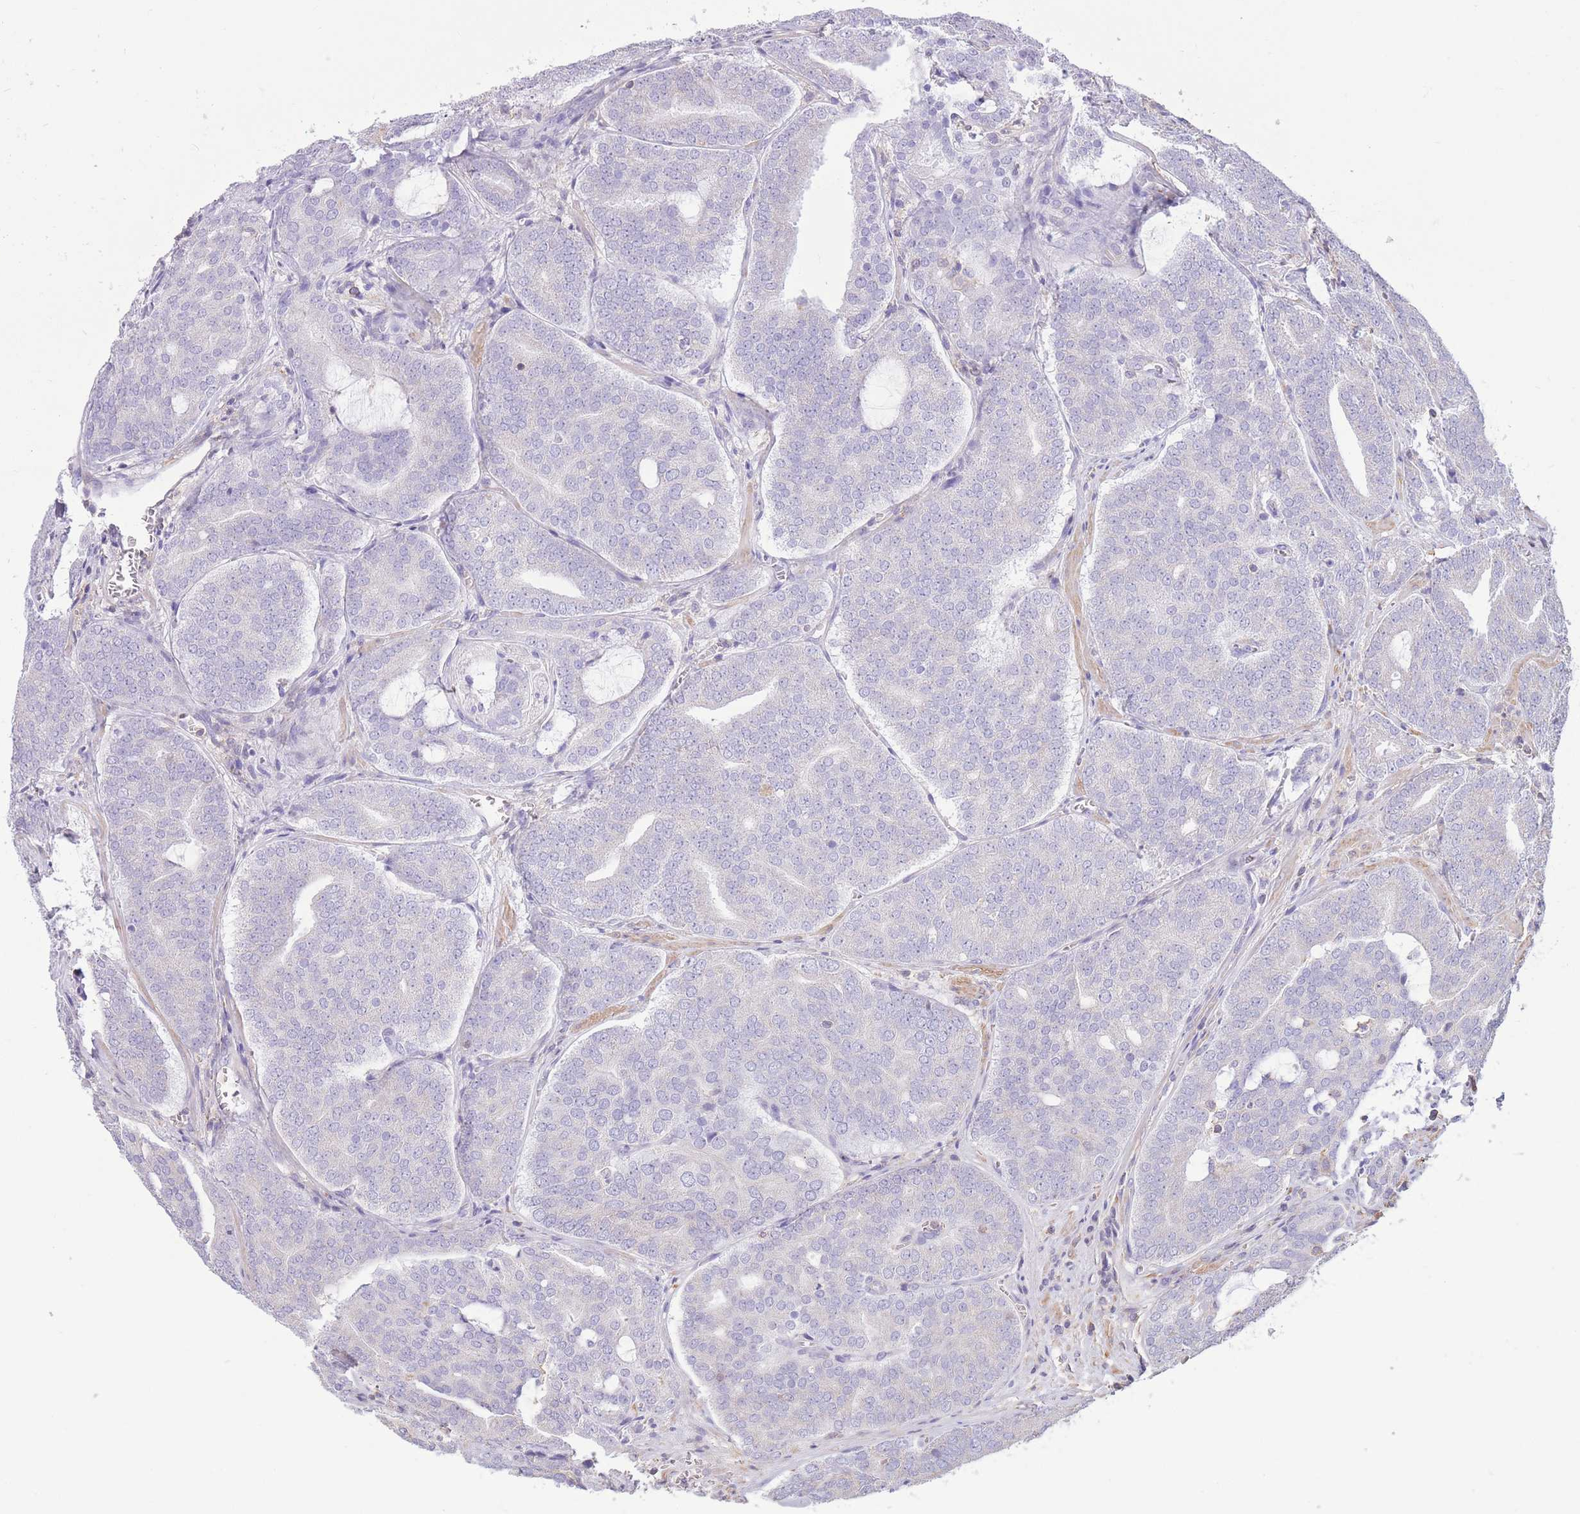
{"staining": {"intensity": "negative", "quantity": "none", "location": "none"}, "tissue": "prostate cancer", "cell_type": "Tumor cells", "image_type": "cancer", "snomed": [{"axis": "morphology", "description": "Adenocarcinoma, High grade"}, {"axis": "topography", "description": "Prostate"}], "caption": "There is no significant positivity in tumor cells of prostate high-grade adenocarcinoma.", "gene": "PDHA1", "patient": {"sex": "male", "age": 55}}